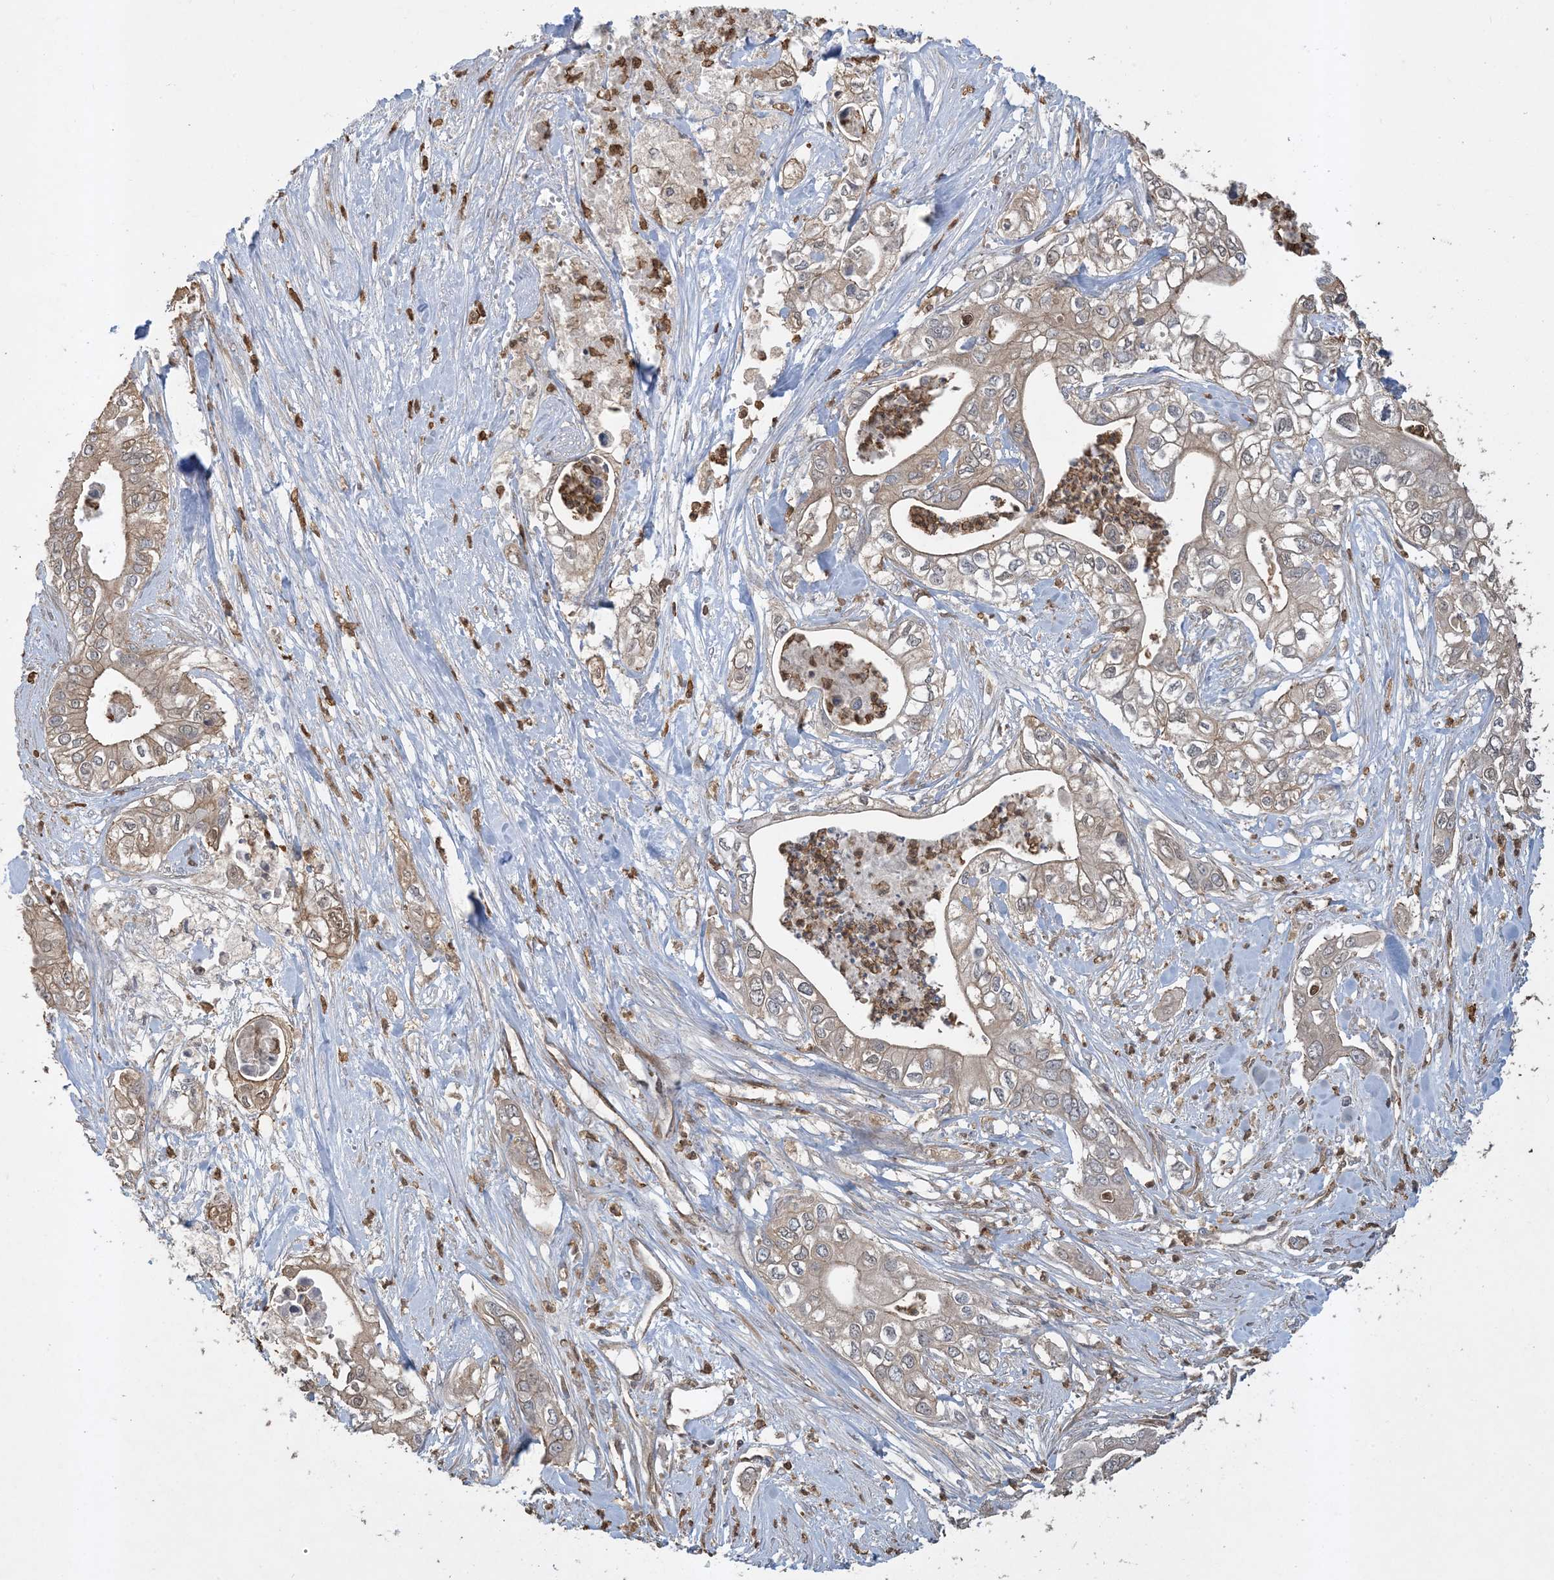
{"staining": {"intensity": "weak", "quantity": "25%-75%", "location": "cytoplasmic/membranous"}, "tissue": "pancreatic cancer", "cell_type": "Tumor cells", "image_type": "cancer", "snomed": [{"axis": "morphology", "description": "Adenocarcinoma, NOS"}, {"axis": "topography", "description": "Pancreas"}], "caption": "This image demonstrates adenocarcinoma (pancreatic) stained with immunohistochemistry to label a protein in brown. The cytoplasmic/membranous of tumor cells show weak positivity for the protein. Nuclei are counter-stained blue.", "gene": "TMSB4X", "patient": {"sex": "female", "age": 78}}